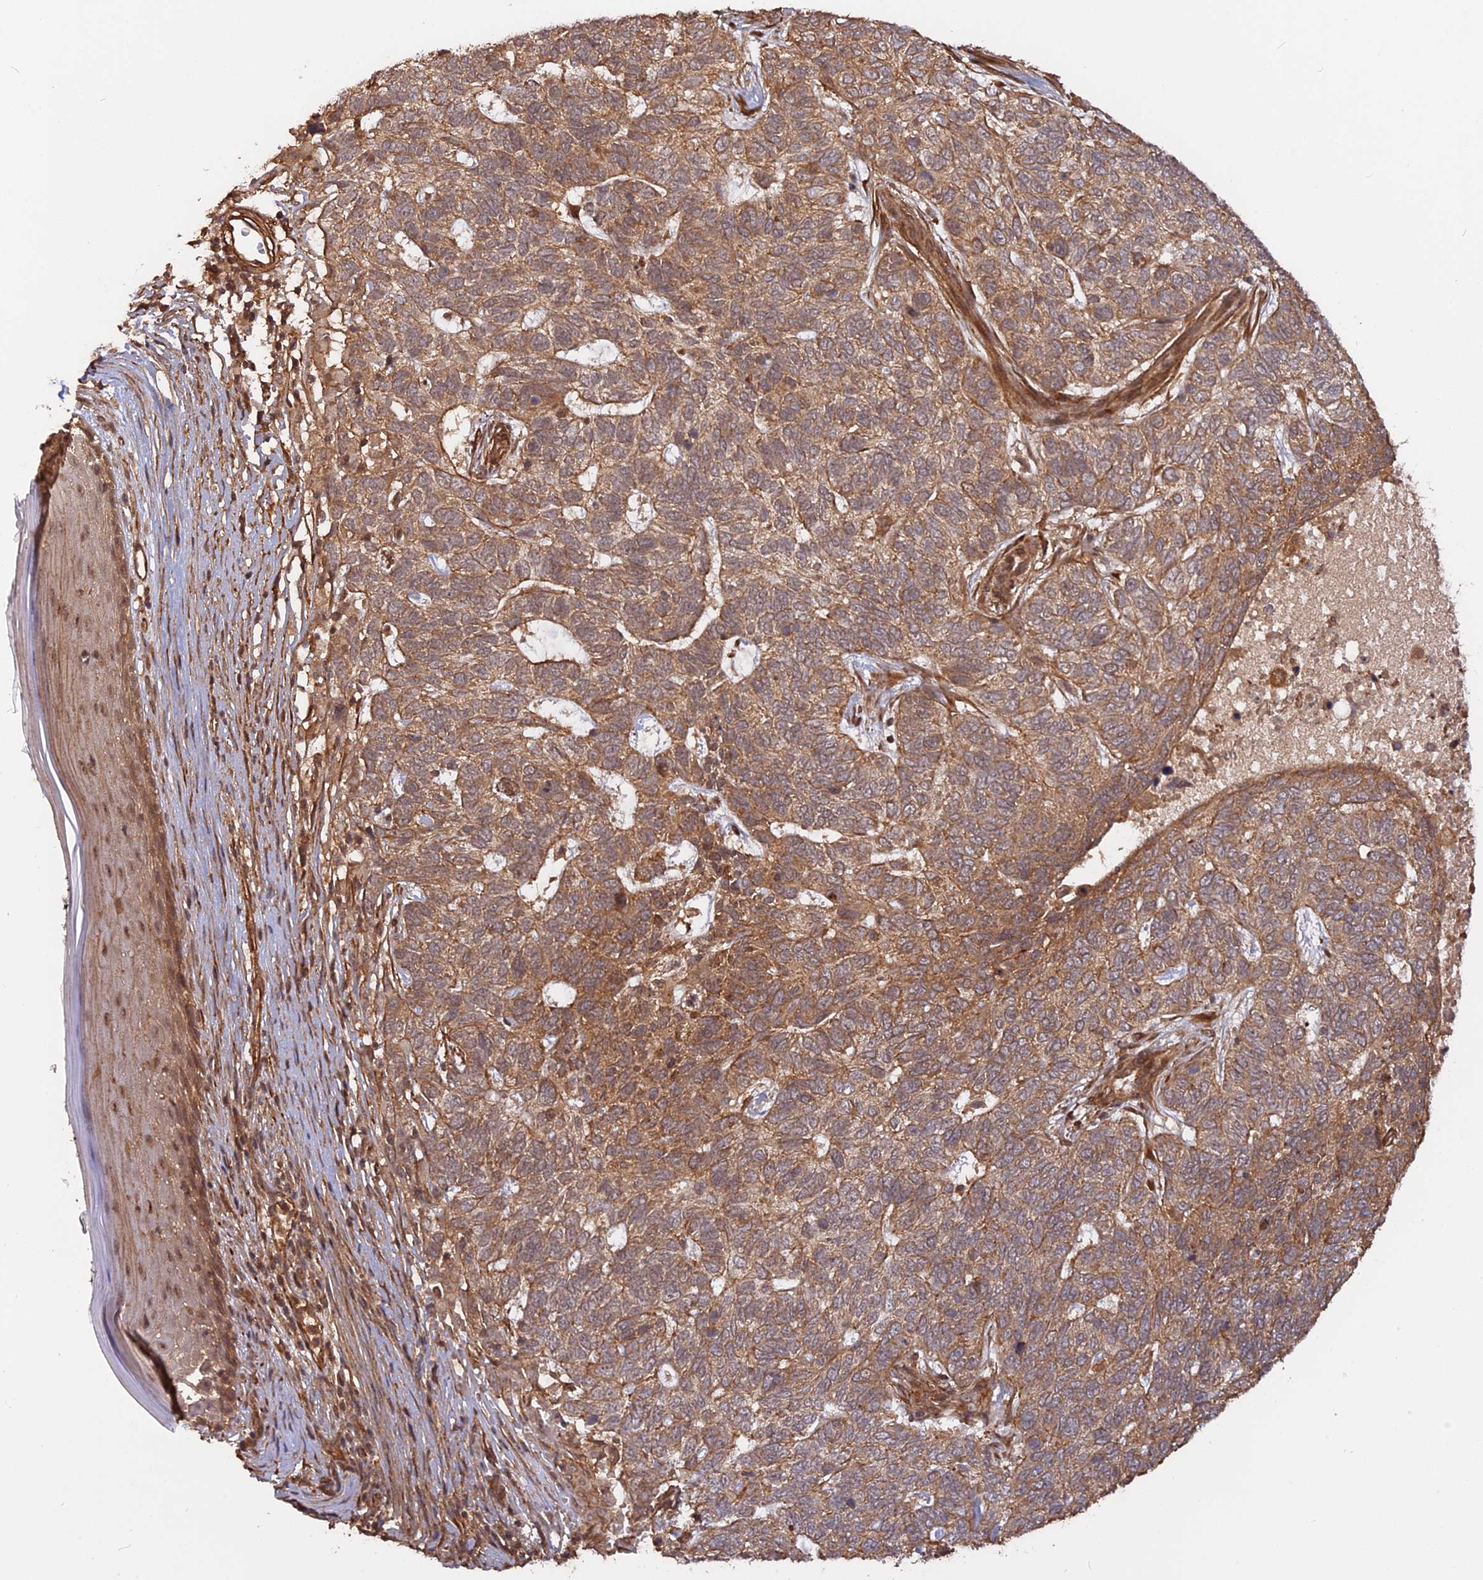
{"staining": {"intensity": "moderate", "quantity": ">75%", "location": "cytoplasmic/membranous"}, "tissue": "skin cancer", "cell_type": "Tumor cells", "image_type": "cancer", "snomed": [{"axis": "morphology", "description": "Basal cell carcinoma"}, {"axis": "topography", "description": "Skin"}], "caption": "A high-resolution photomicrograph shows IHC staining of basal cell carcinoma (skin), which displays moderate cytoplasmic/membranous expression in about >75% of tumor cells. Using DAB (3,3'-diaminobenzidine) (brown) and hematoxylin (blue) stains, captured at high magnification using brightfield microscopy.", "gene": "CCDC174", "patient": {"sex": "female", "age": 65}}